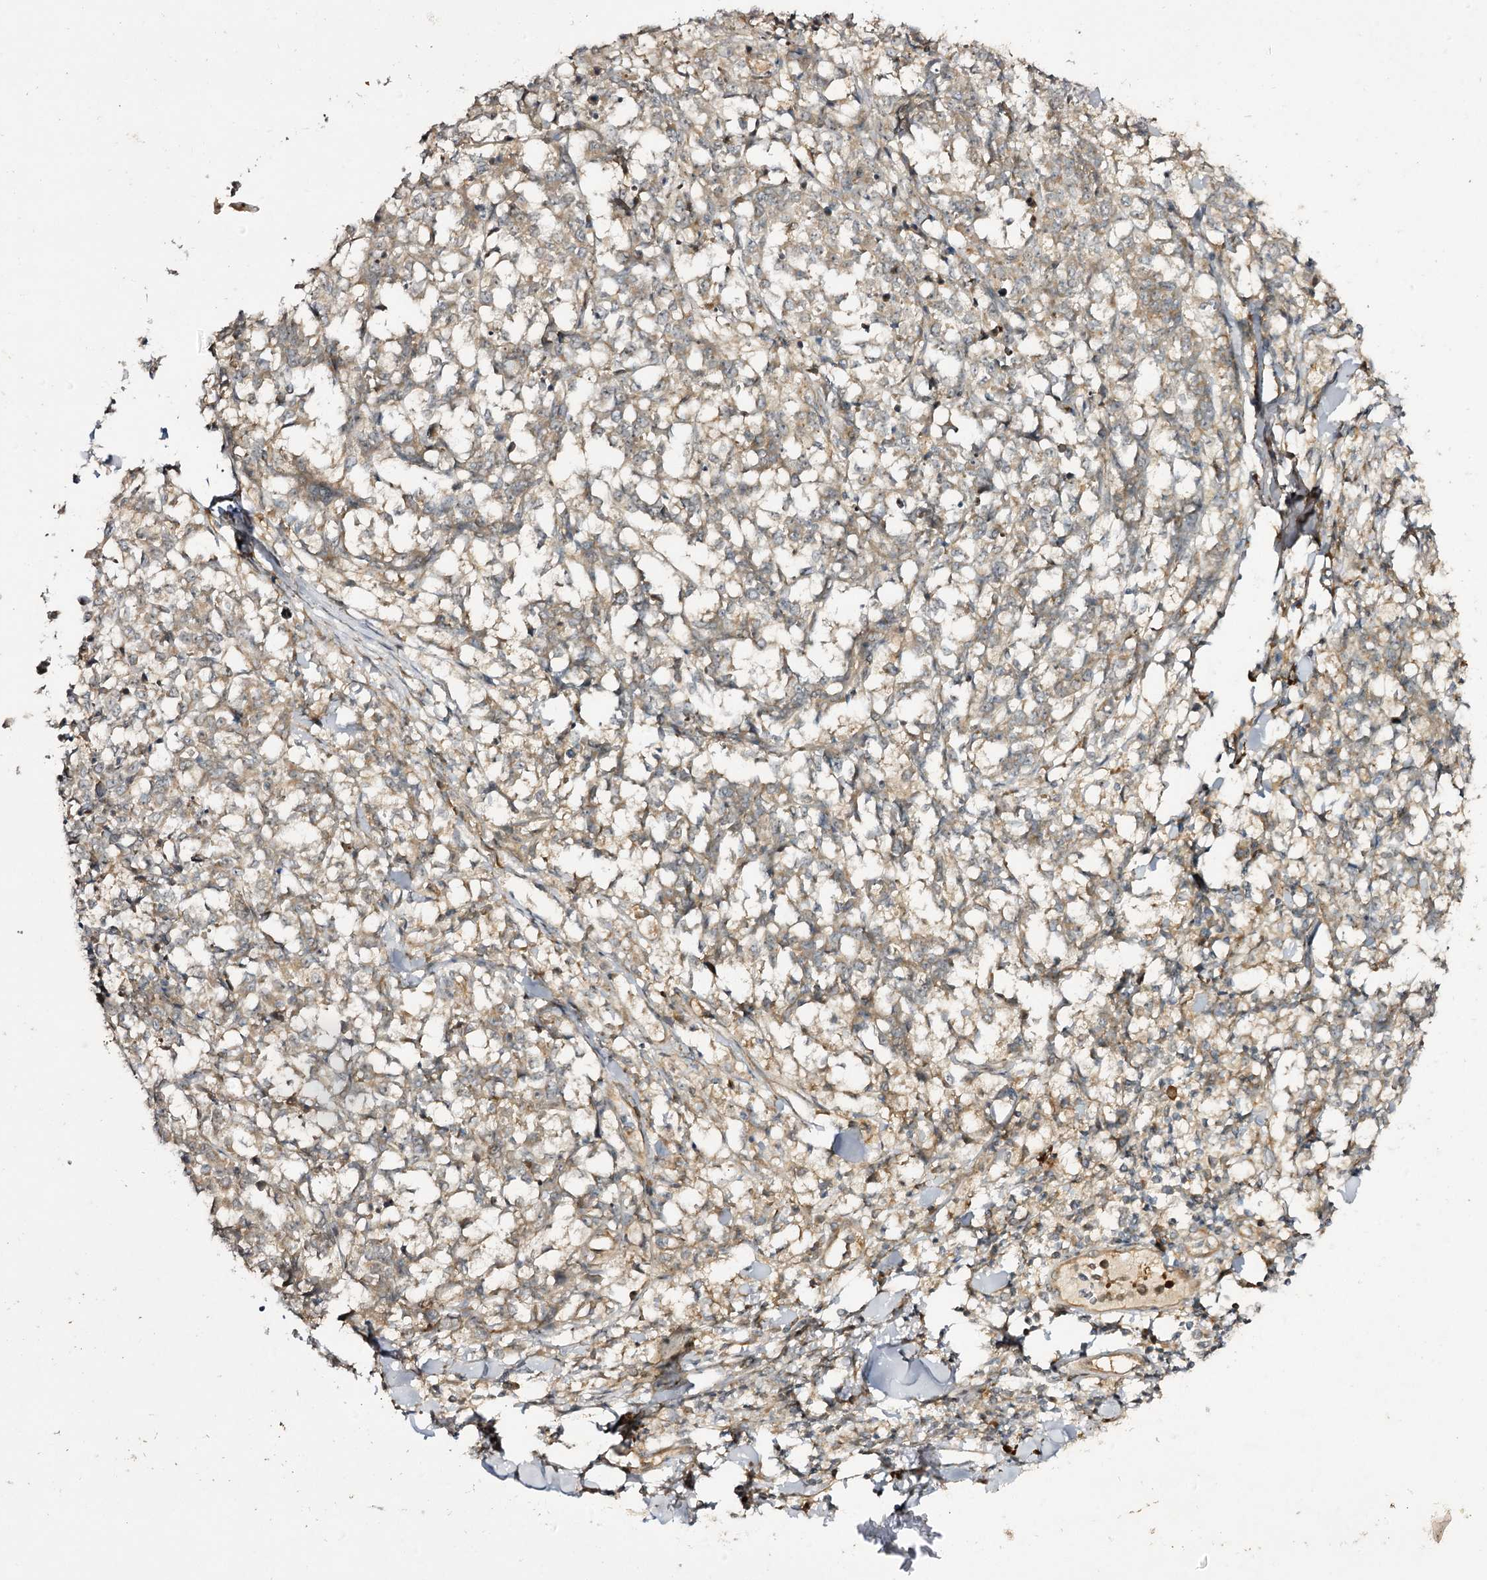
{"staining": {"intensity": "weak", "quantity": ">75%", "location": "cytoplasmic/membranous"}, "tissue": "melanoma", "cell_type": "Tumor cells", "image_type": "cancer", "snomed": [{"axis": "morphology", "description": "Malignant melanoma, NOS"}, {"axis": "topography", "description": "Skin"}], "caption": "Protein staining of malignant melanoma tissue exhibits weak cytoplasmic/membranous expression in approximately >75% of tumor cells.", "gene": "C11orf80", "patient": {"sex": "female", "age": 72}}